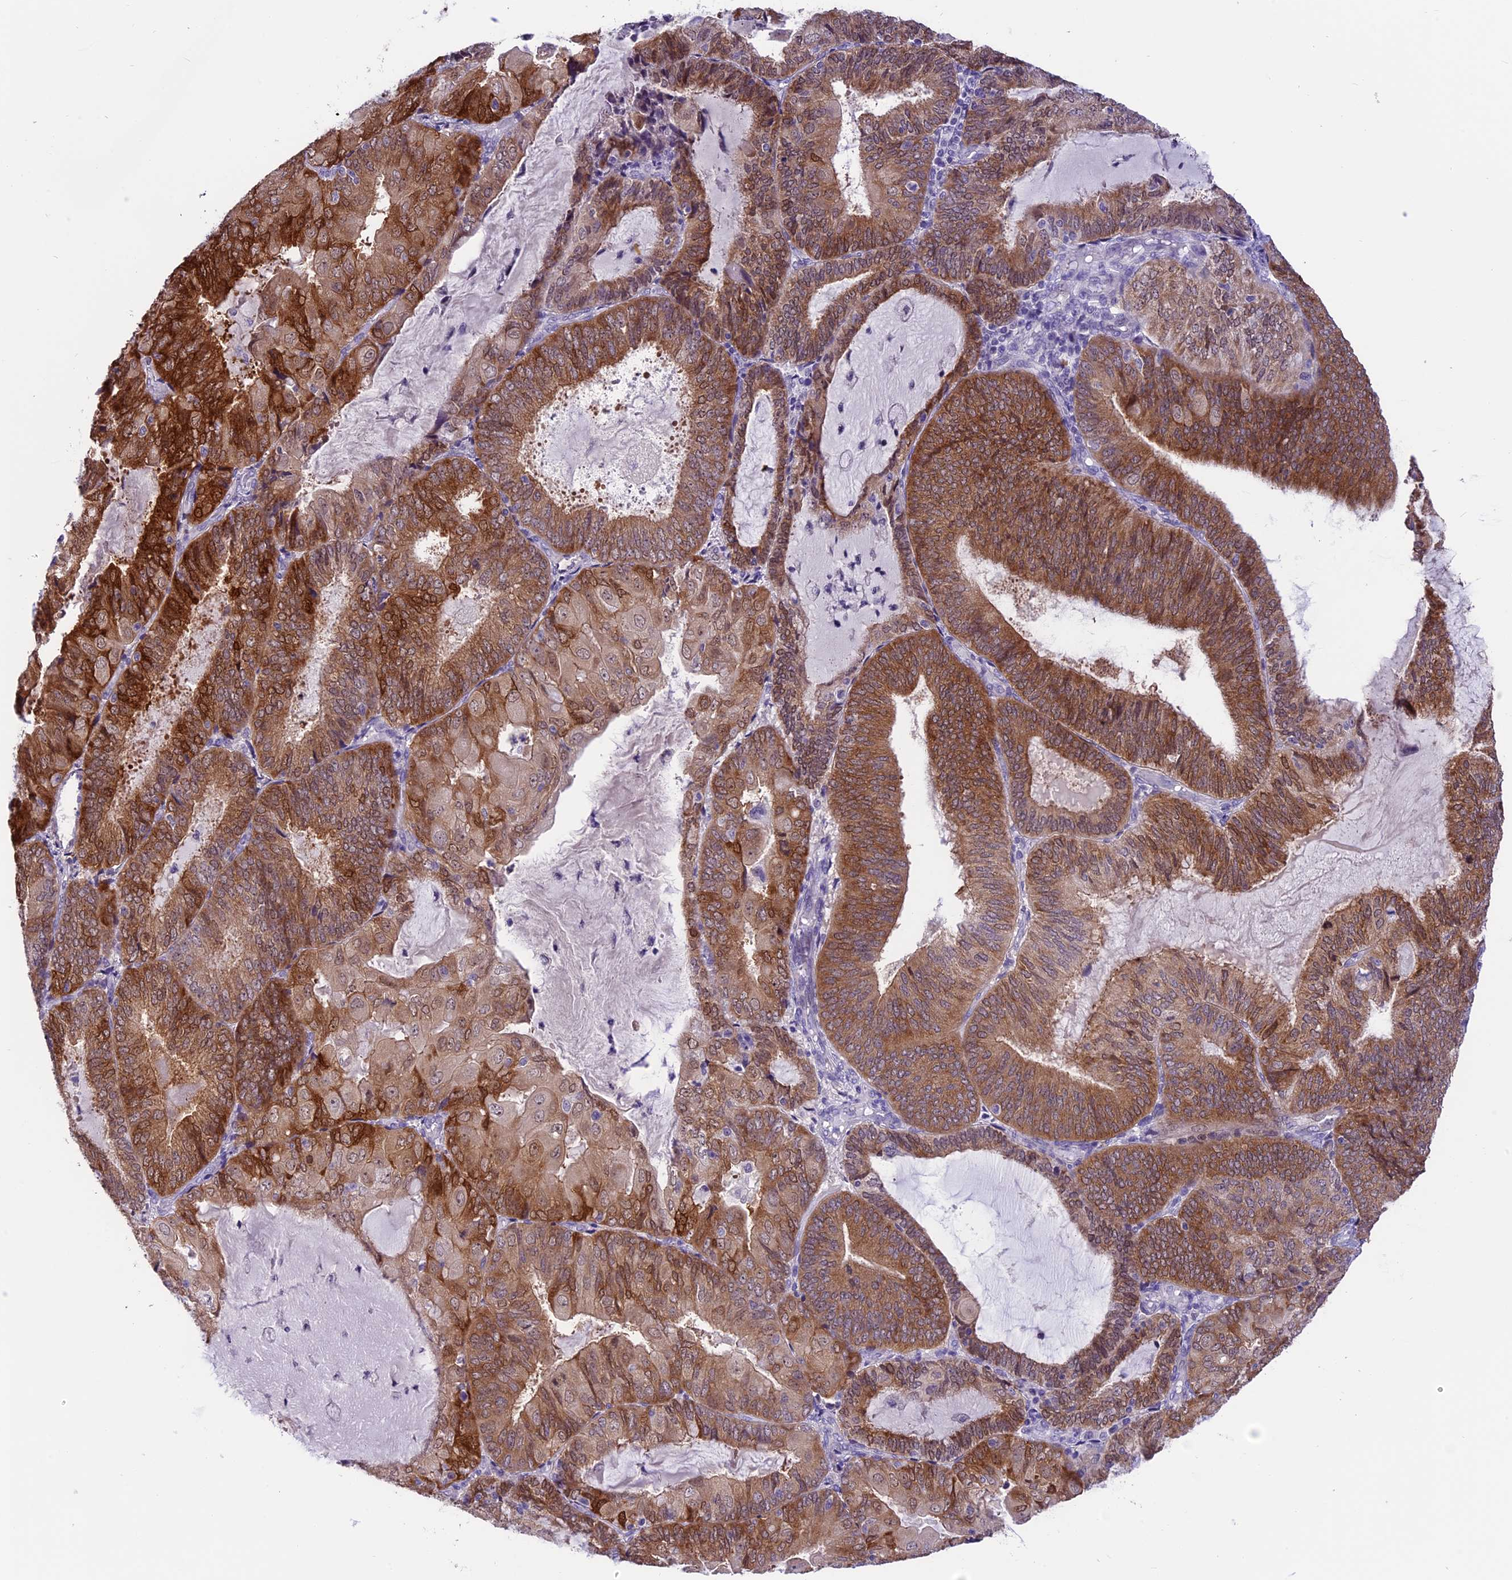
{"staining": {"intensity": "moderate", "quantity": "25%-75%", "location": "cytoplasmic/membranous,nuclear"}, "tissue": "endometrial cancer", "cell_type": "Tumor cells", "image_type": "cancer", "snomed": [{"axis": "morphology", "description": "Adenocarcinoma, NOS"}, {"axis": "topography", "description": "Endometrium"}], "caption": "The image reveals staining of endometrial cancer (adenocarcinoma), revealing moderate cytoplasmic/membranous and nuclear protein expression (brown color) within tumor cells.", "gene": "PRR15", "patient": {"sex": "female", "age": 81}}